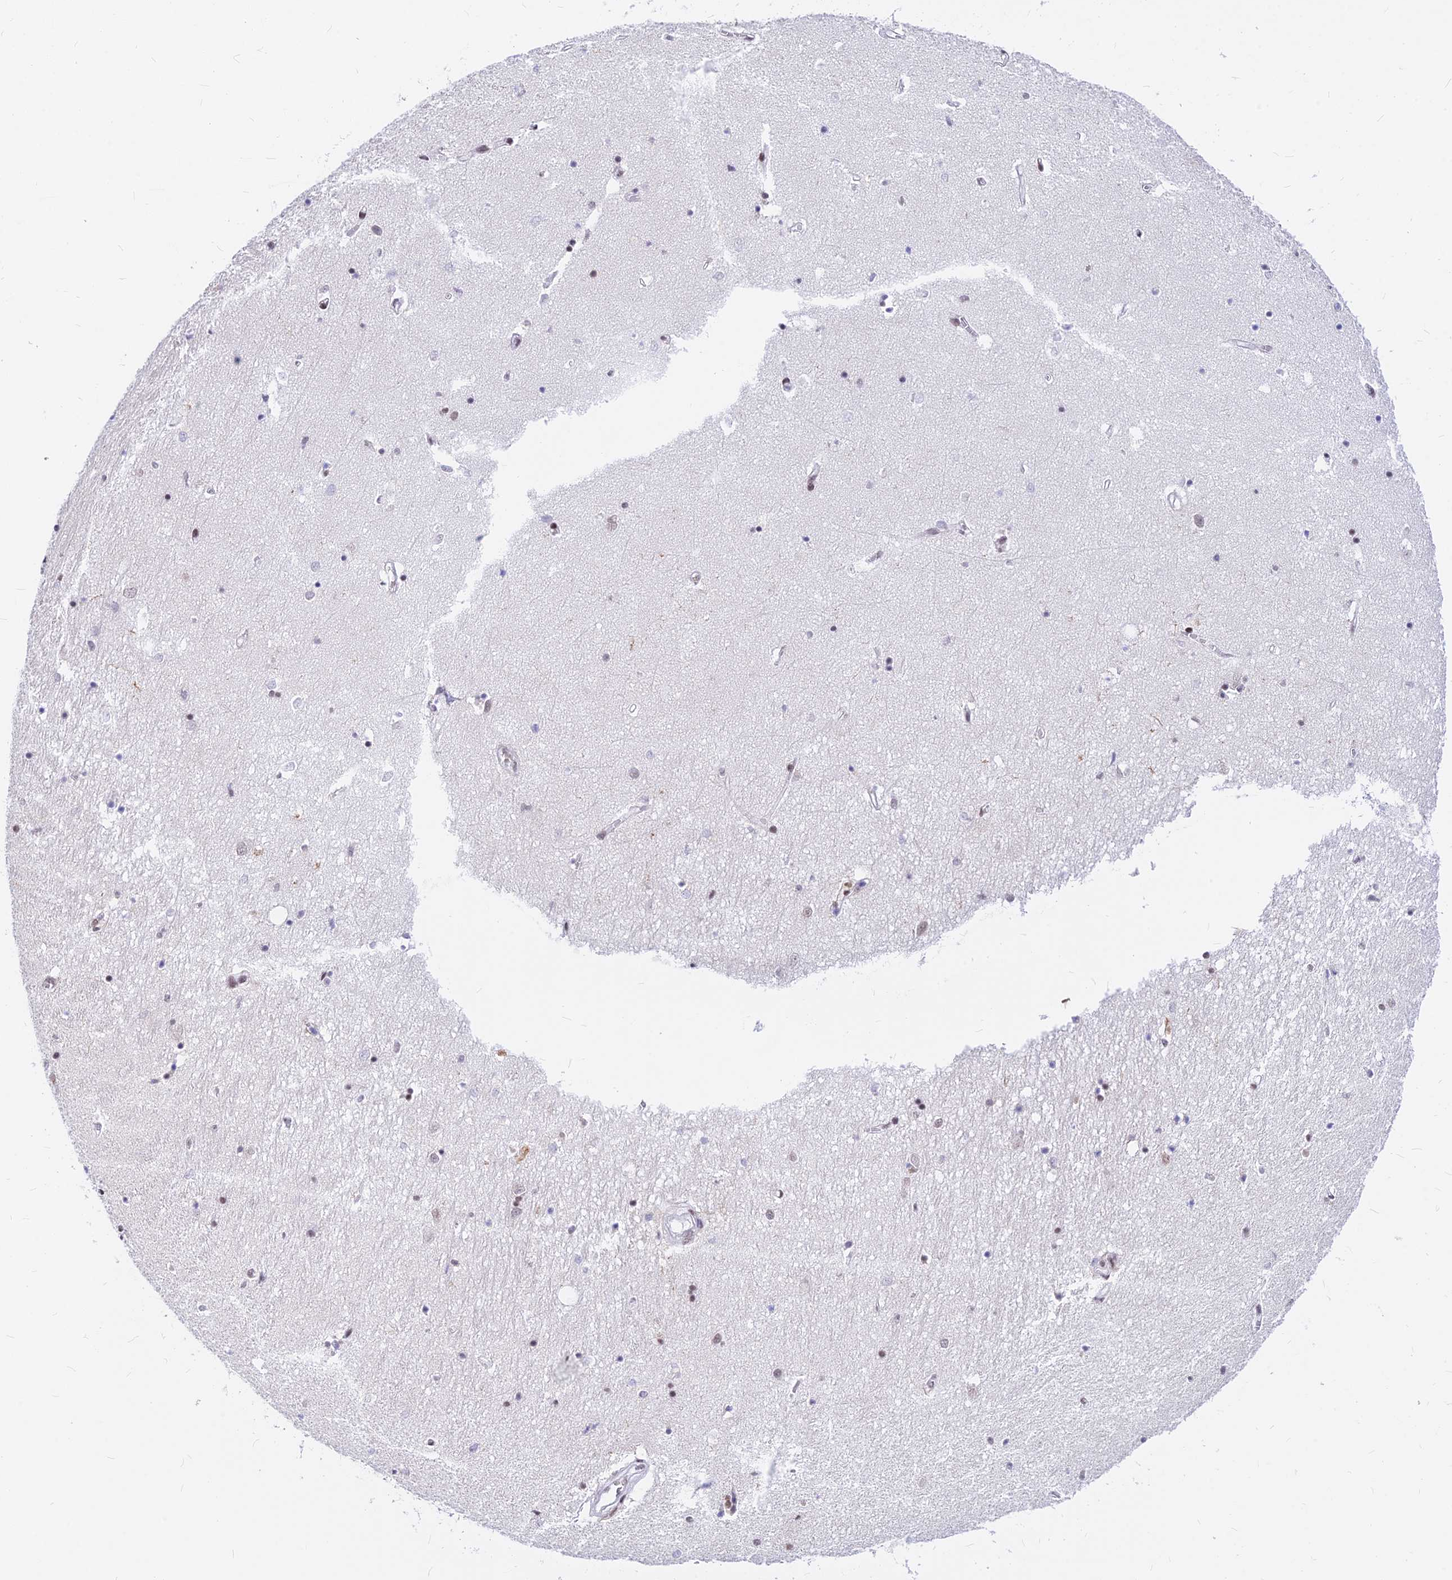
{"staining": {"intensity": "weak", "quantity": "25%-75%", "location": "nuclear"}, "tissue": "hippocampus", "cell_type": "Glial cells", "image_type": "normal", "snomed": [{"axis": "morphology", "description": "Normal tissue, NOS"}, {"axis": "topography", "description": "Hippocampus"}], "caption": "Hippocampus stained with DAB (3,3'-diaminobenzidine) immunohistochemistry (IHC) reveals low levels of weak nuclear expression in about 25%-75% of glial cells. The protein is shown in brown color, while the nuclei are stained blue.", "gene": "KCTD13", "patient": {"sex": "female", "age": 64}}